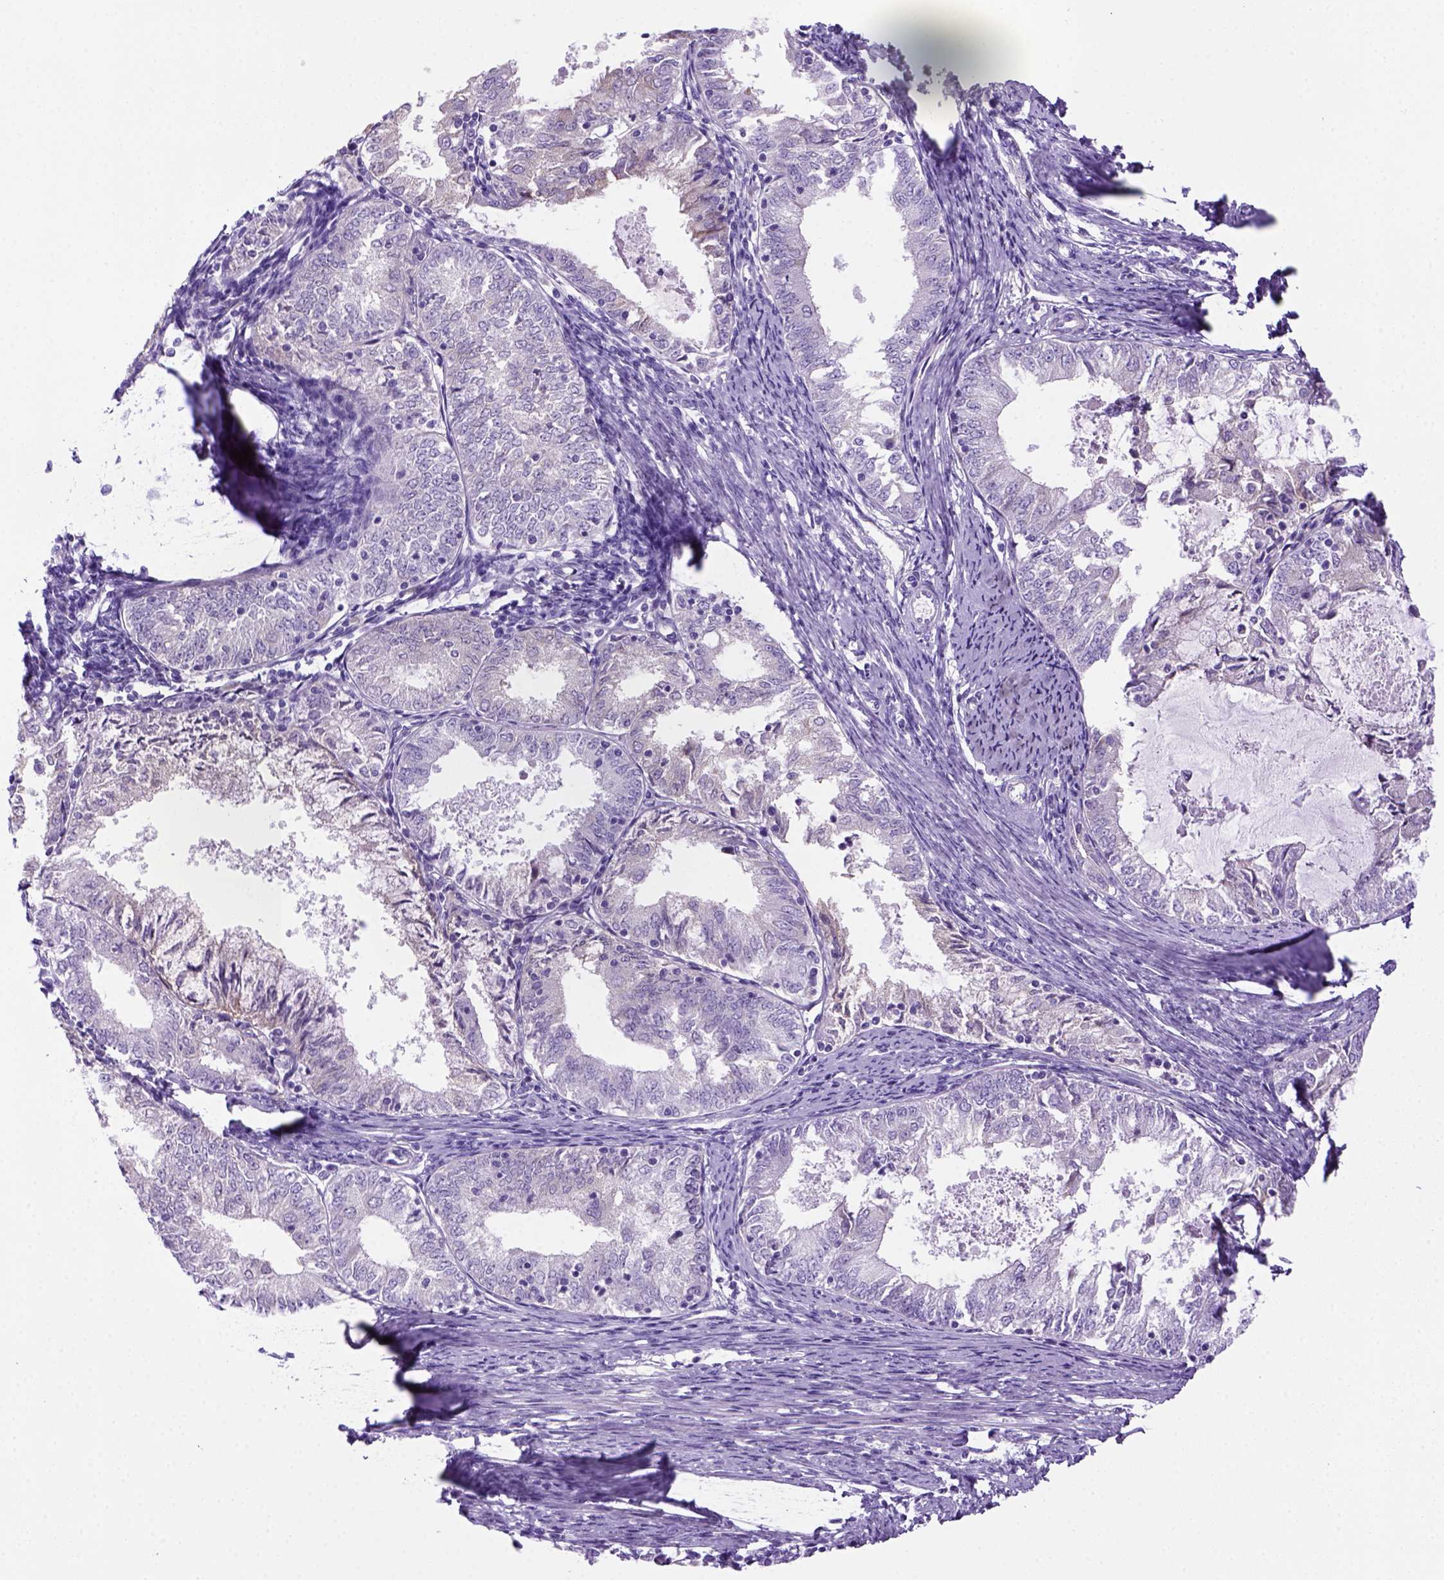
{"staining": {"intensity": "negative", "quantity": "none", "location": "none"}, "tissue": "endometrial cancer", "cell_type": "Tumor cells", "image_type": "cancer", "snomed": [{"axis": "morphology", "description": "Adenocarcinoma, NOS"}, {"axis": "topography", "description": "Endometrium"}], "caption": "Tumor cells show no significant expression in endometrial adenocarcinoma.", "gene": "DNAH11", "patient": {"sex": "female", "age": 57}}